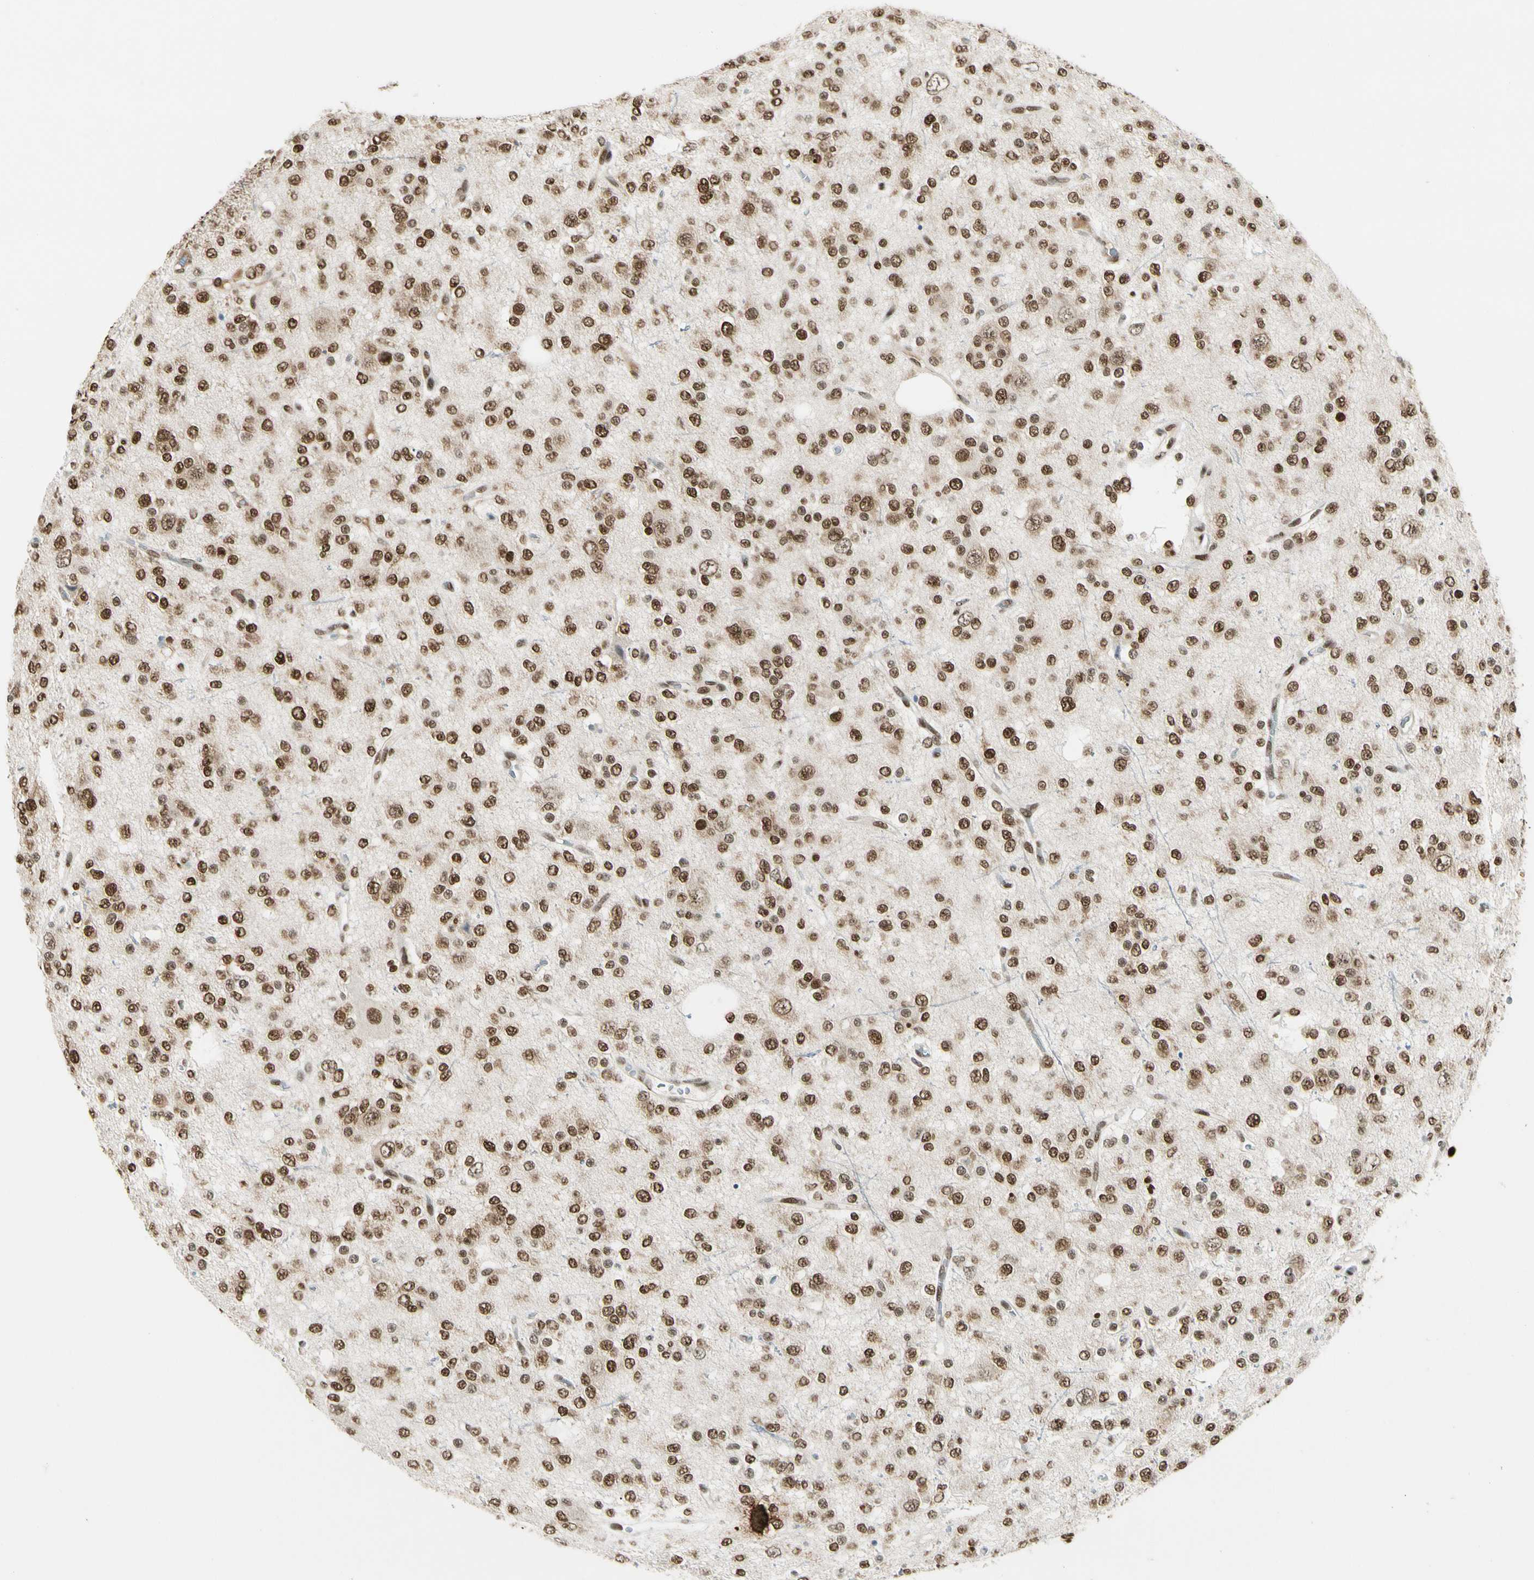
{"staining": {"intensity": "strong", "quantity": ">75%", "location": "nuclear"}, "tissue": "glioma", "cell_type": "Tumor cells", "image_type": "cancer", "snomed": [{"axis": "morphology", "description": "Glioma, malignant, Low grade"}, {"axis": "topography", "description": "Brain"}], "caption": "DAB (3,3'-diaminobenzidine) immunohistochemical staining of glioma exhibits strong nuclear protein positivity in about >75% of tumor cells.", "gene": "FUS", "patient": {"sex": "male", "age": 38}}